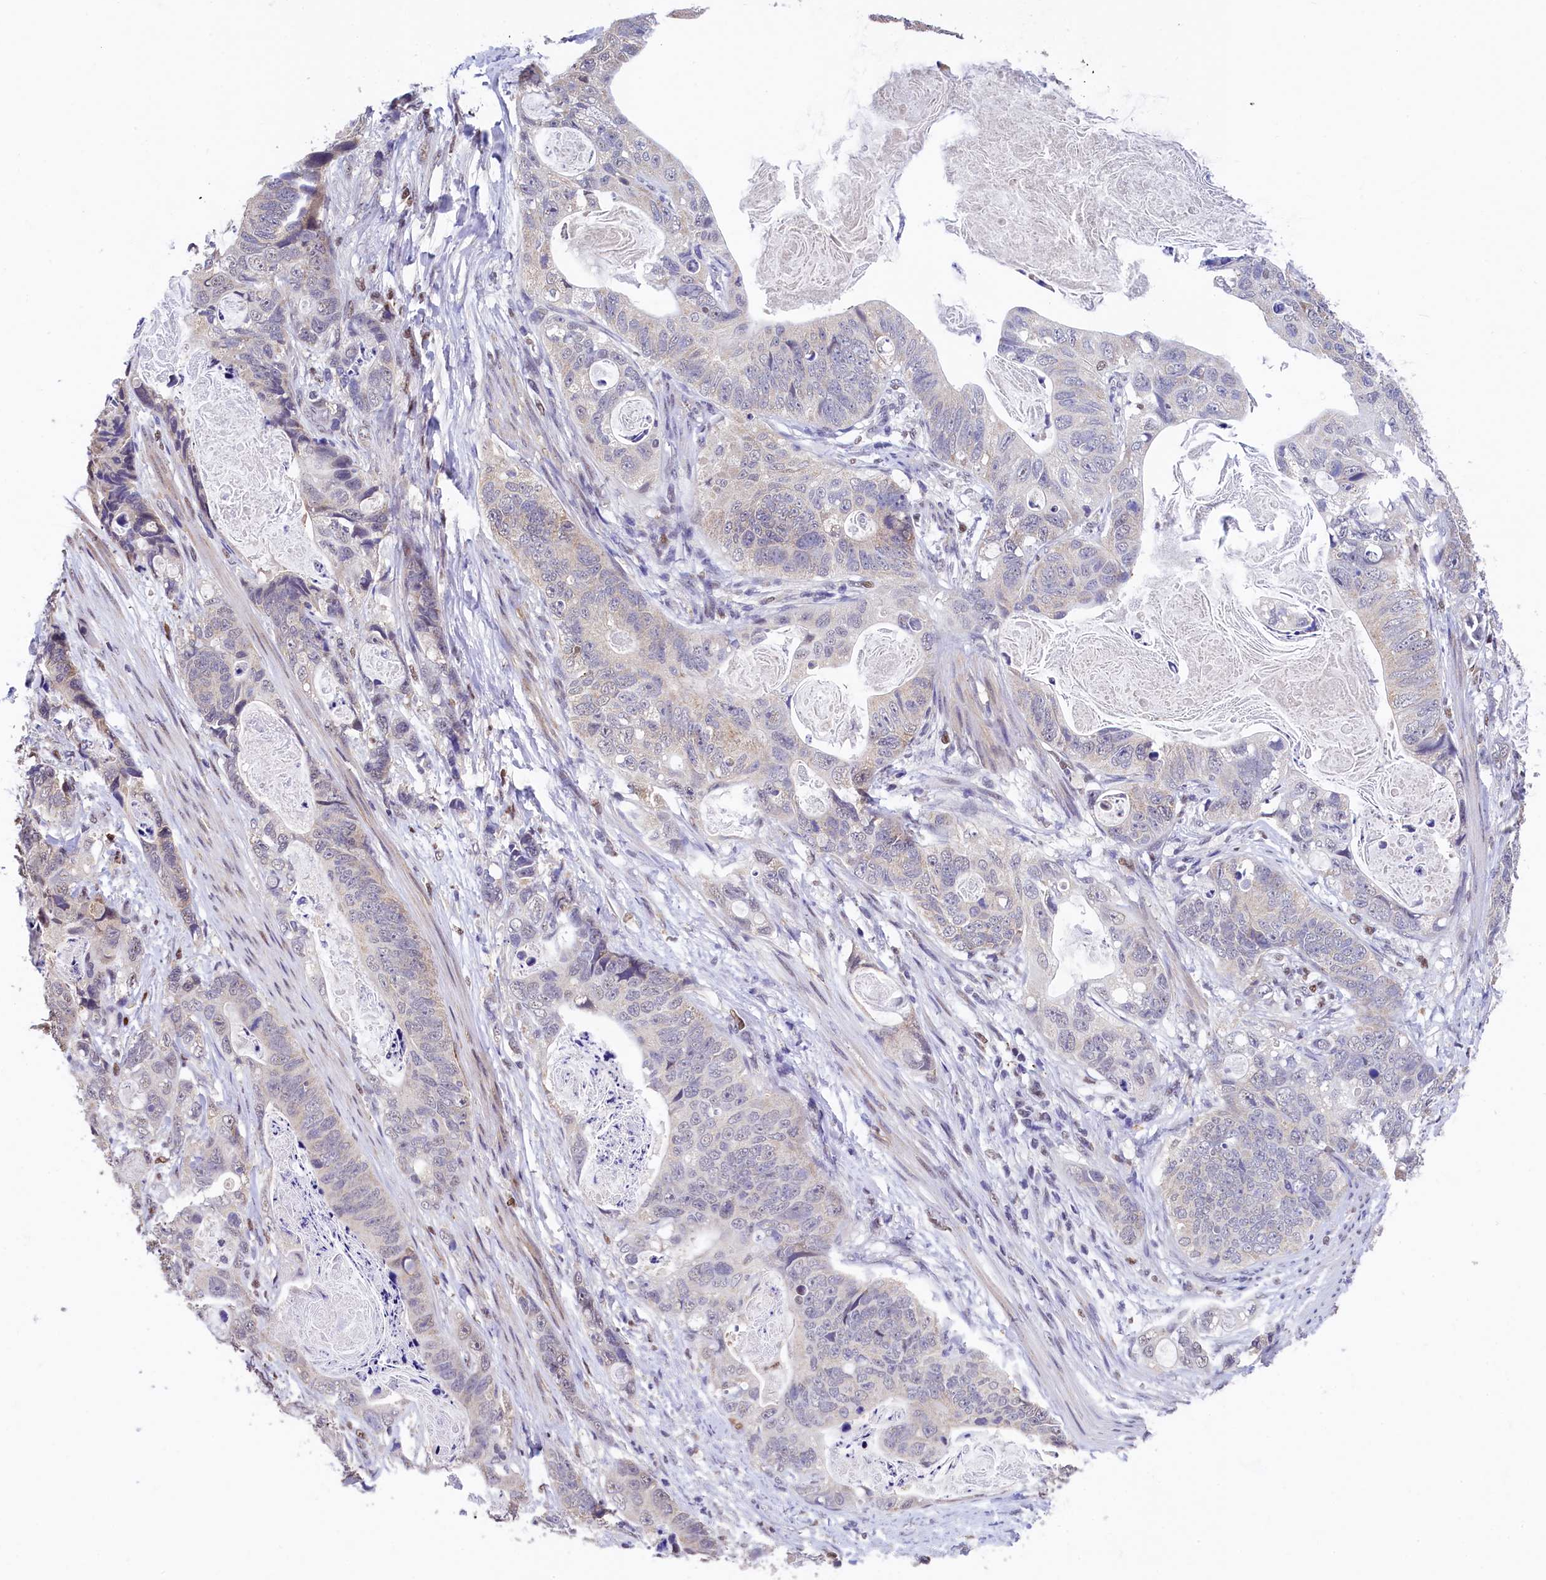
{"staining": {"intensity": "negative", "quantity": "none", "location": "none"}, "tissue": "stomach cancer", "cell_type": "Tumor cells", "image_type": "cancer", "snomed": [{"axis": "morphology", "description": "Normal tissue, NOS"}, {"axis": "morphology", "description": "Adenocarcinoma, NOS"}, {"axis": "topography", "description": "Stomach"}], "caption": "Stomach adenocarcinoma was stained to show a protein in brown. There is no significant staining in tumor cells. The staining is performed using DAB (3,3'-diaminobenzidine) brown chromogen with nuclei counter-stained in using hematoxylin.", "gene": "HECTD4", "patient": {"sex": "female", "age": 89}}